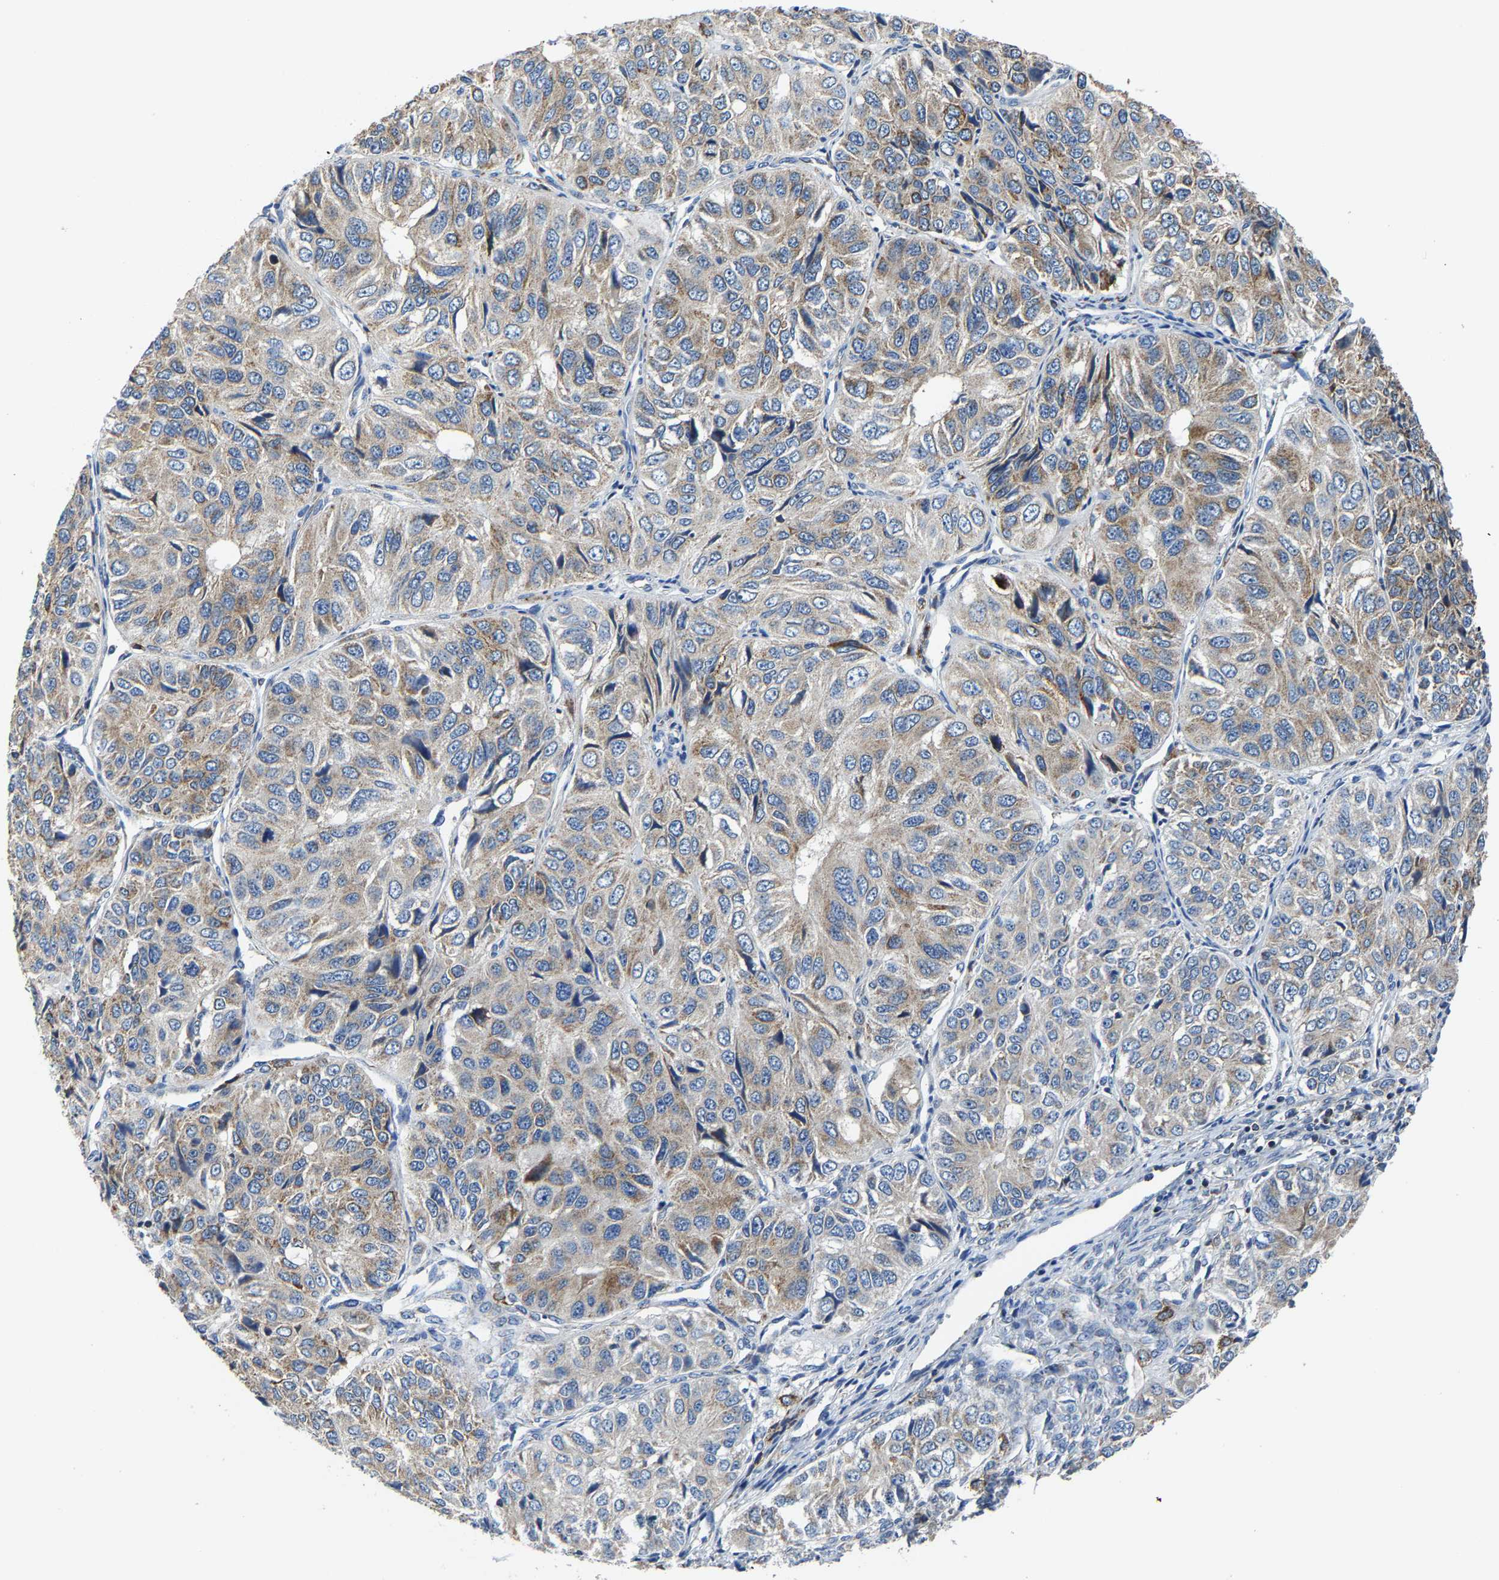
{"staining": {"intensity": "moderate", "quantity": ">75%", "location": "cytoplasmic/membranous"}, "tissue": "ovarian cancer", "cell_type": "Tumor cells", "image_type": "cancer", "snomed": [{"axis": "morphology", "description": "Carcinoma, endometroid"}, {"axis": "topography", "description": "Ovary"}], "caption": "Immunohistochemistry (IHC) image of human ovarian cancer (endometroid carcinoma) stained for a protein (brown), which displays medium levels of moderate cytoplasmic/membranous expression in approximately >75% of tumor cells.", "gene": "AGK", "patient": {"sex": "female", "age": 51}}